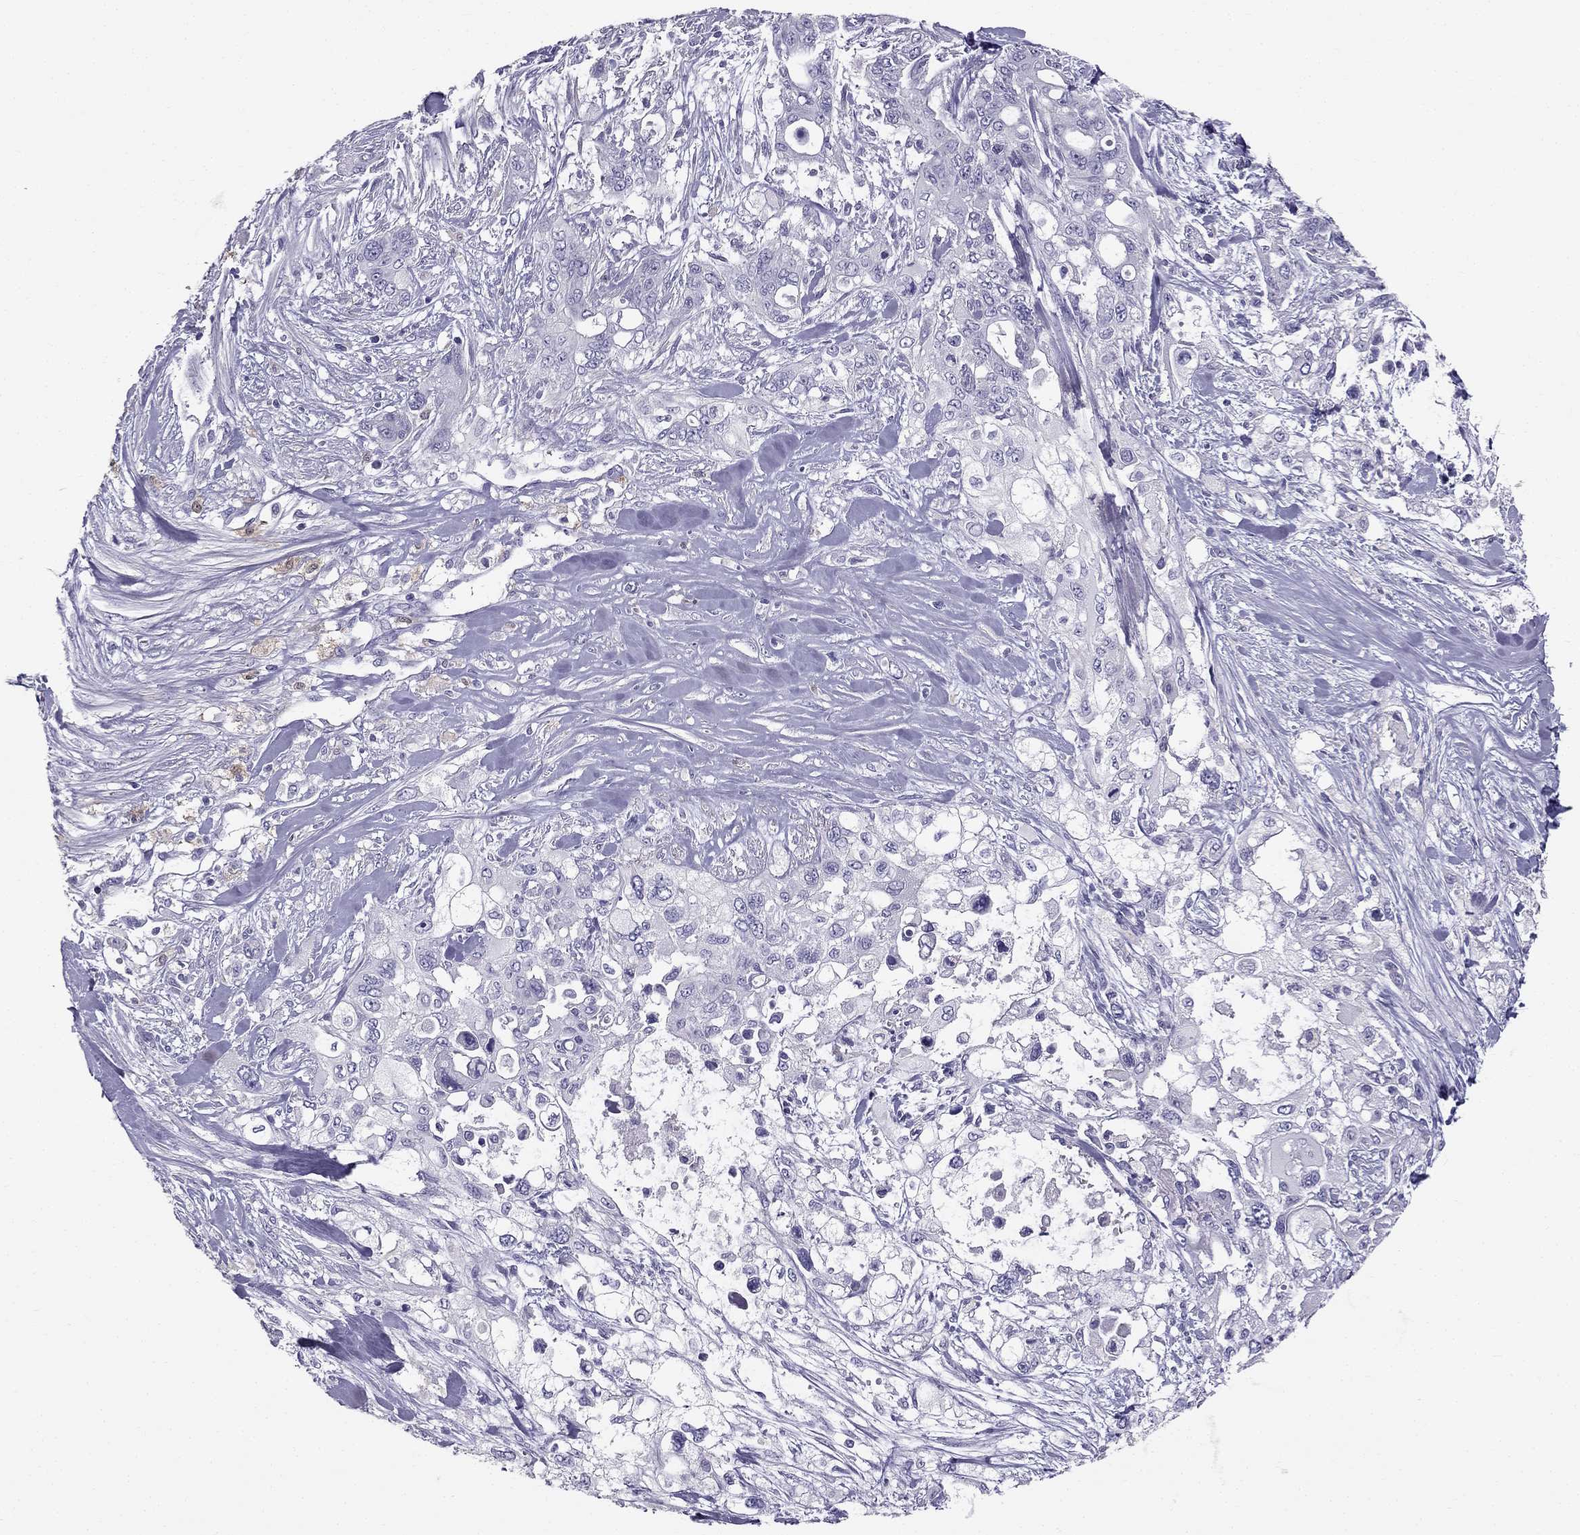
{"staining": {"intensity": "negative", "quantity": "none", "location": "none"}, "tissue": "pancreatic cancer", "cell_type": "Tumor cells", "image_type": "cancer", "snomed": [{"axis": "morphology", "description": "Adenocarcinoma, NOS"}, {"axis": "topography", "description": "Pancreas"}], "caption": "Photomicrograph shows no significant protein positivity in tumor cells of adenocarcinoma (pancreatic).", "gene": "LMTK3", "patient": {"sex": "male", "age": 47}}